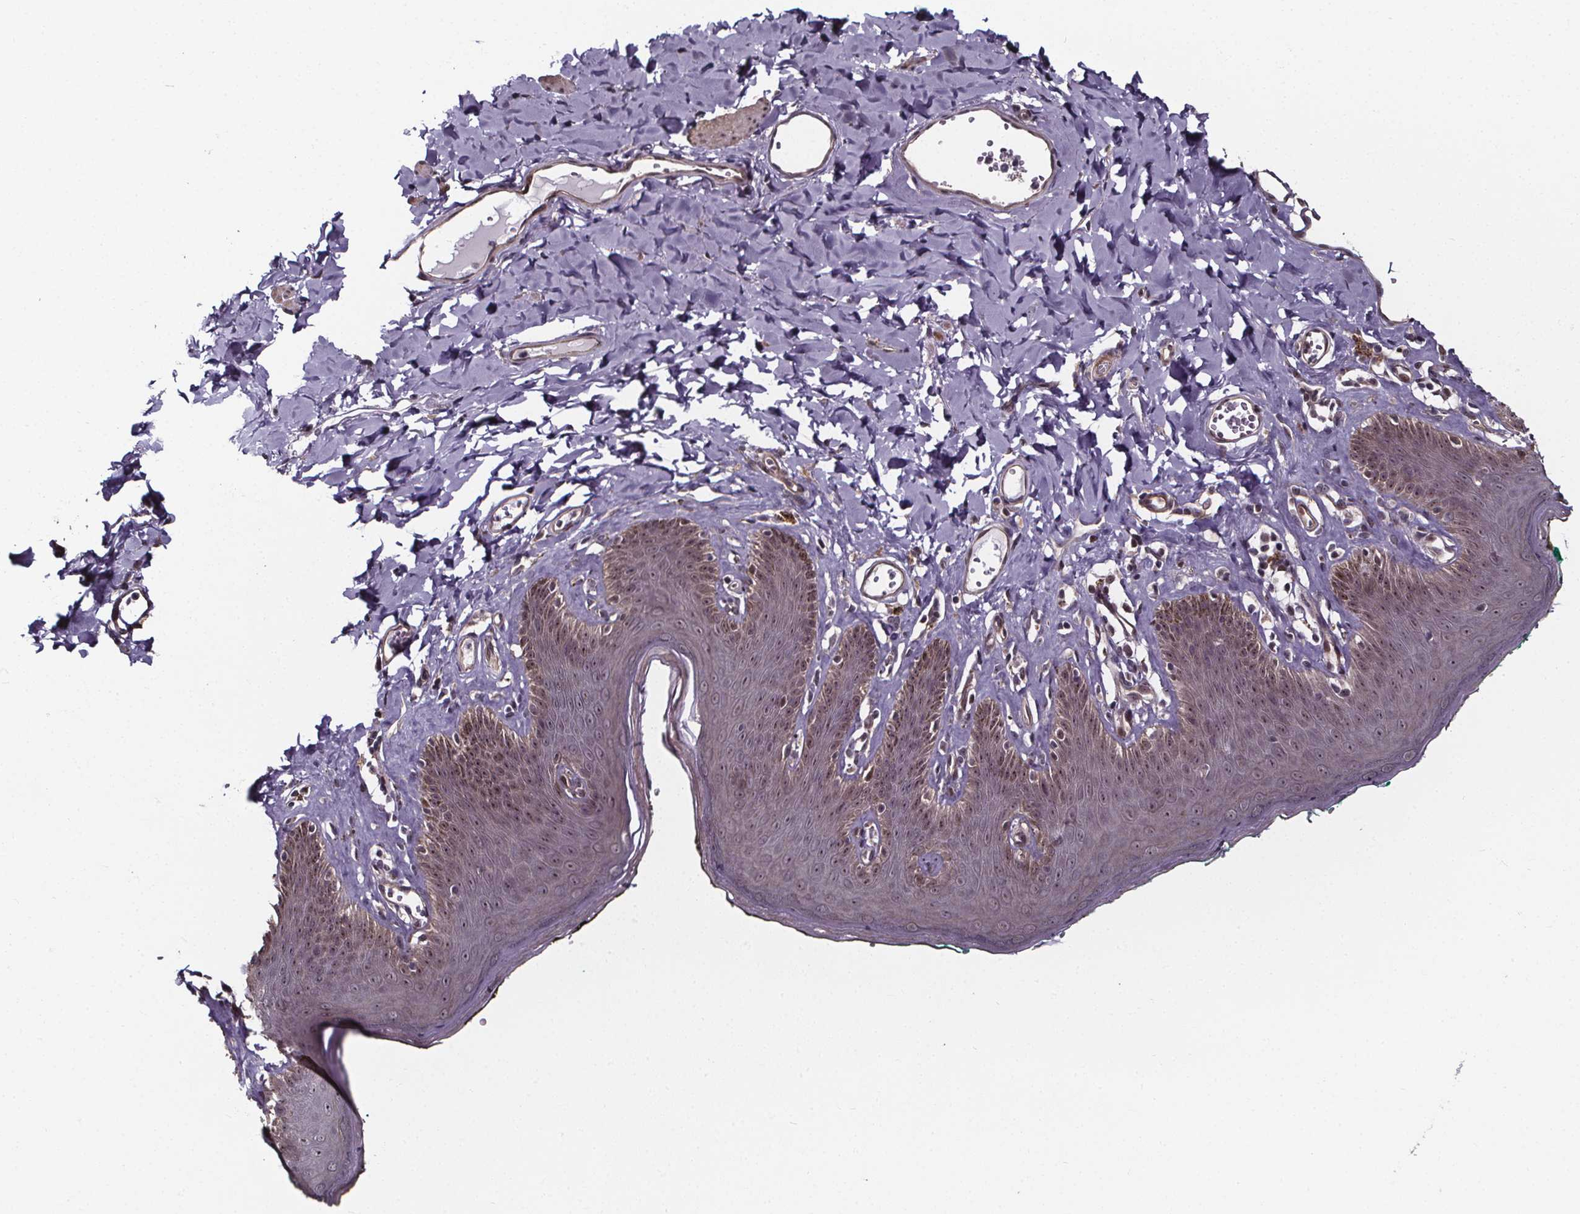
{"staining": {"intensity": "weak", "quantity": "25%-75%", "location": "nuclear"}, "tissue": "skin", "cell_type": "Epidermal cells", "image_type": "normal", "snomed": [{"axis": "morphology", "description": "Normal tissue, NOS"}, {"axis": "topography", "description": "Vulva"}, {"axis": "topography", "description": "Peripheral nerve tissue"}], "caption": "DAB (3,3'-diaminobenzidine) immunohistochemical staining of normal human skin exhibits weak nuclear protein positivity in about 25%-75% of epidermal cells. The protein is shown in brown color, while the nuclei are stained blue.", "gene": "DDIT3", "patient": {"sex": "female", "age": 66}}